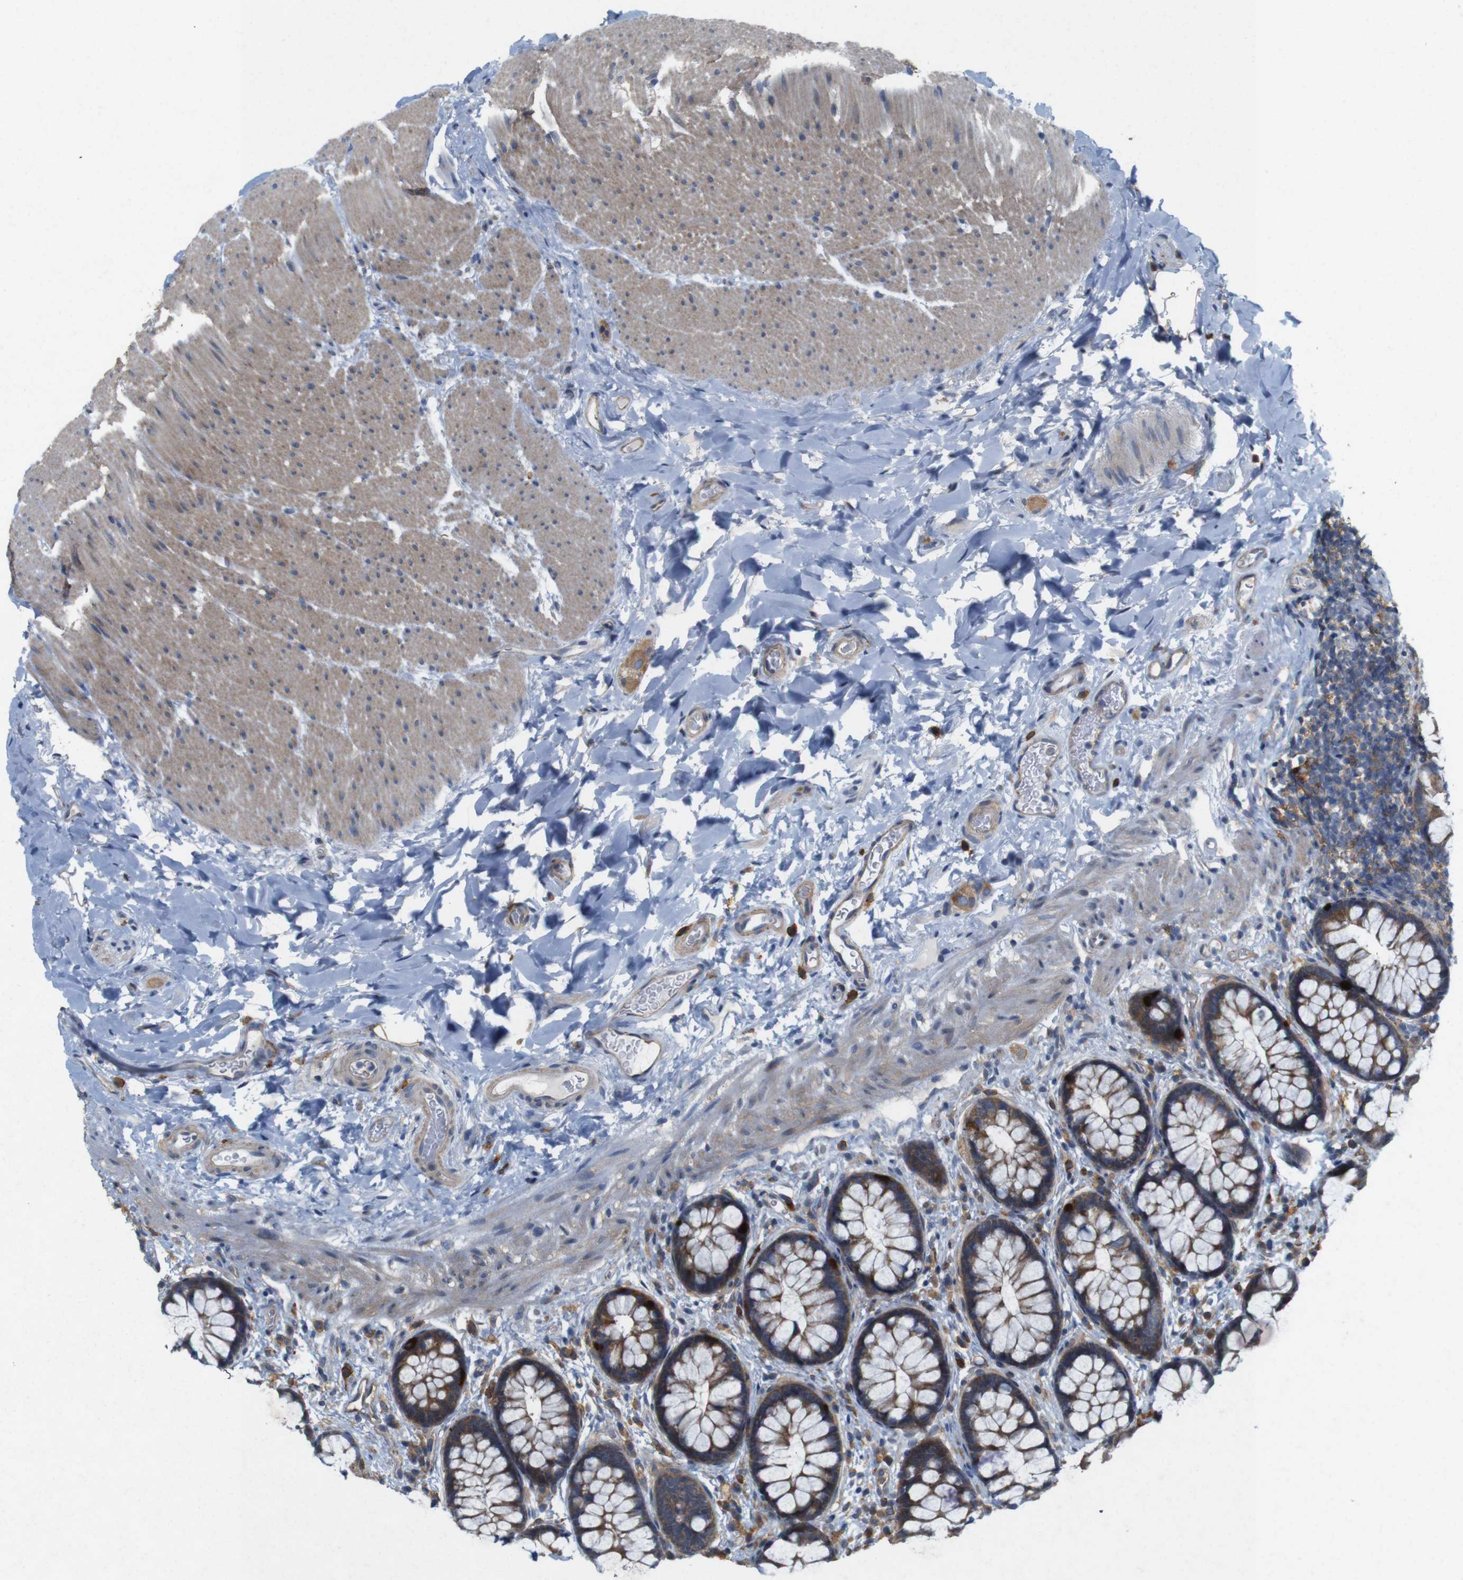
{"staining": {"intensity": "weak", "quantity": ">75%", "location": "cytoplasmic/membranous"}, "tissue": "colon", "cell_type": "Endothelial cells", "image_type": "normal", "snomed": [{"axis": "morphology", "description": "Normal tissue, NOS"}, {"axis": "topography", "description": "Colon"}], "caption": "Brown immunohistochemical staining in benign human colon exhibits weak cytoplasmic/membranous staining in about >75% of endothelial cells.", "gene": "SIGLEC8", "patient": {"sex": "female", "age": 80}}